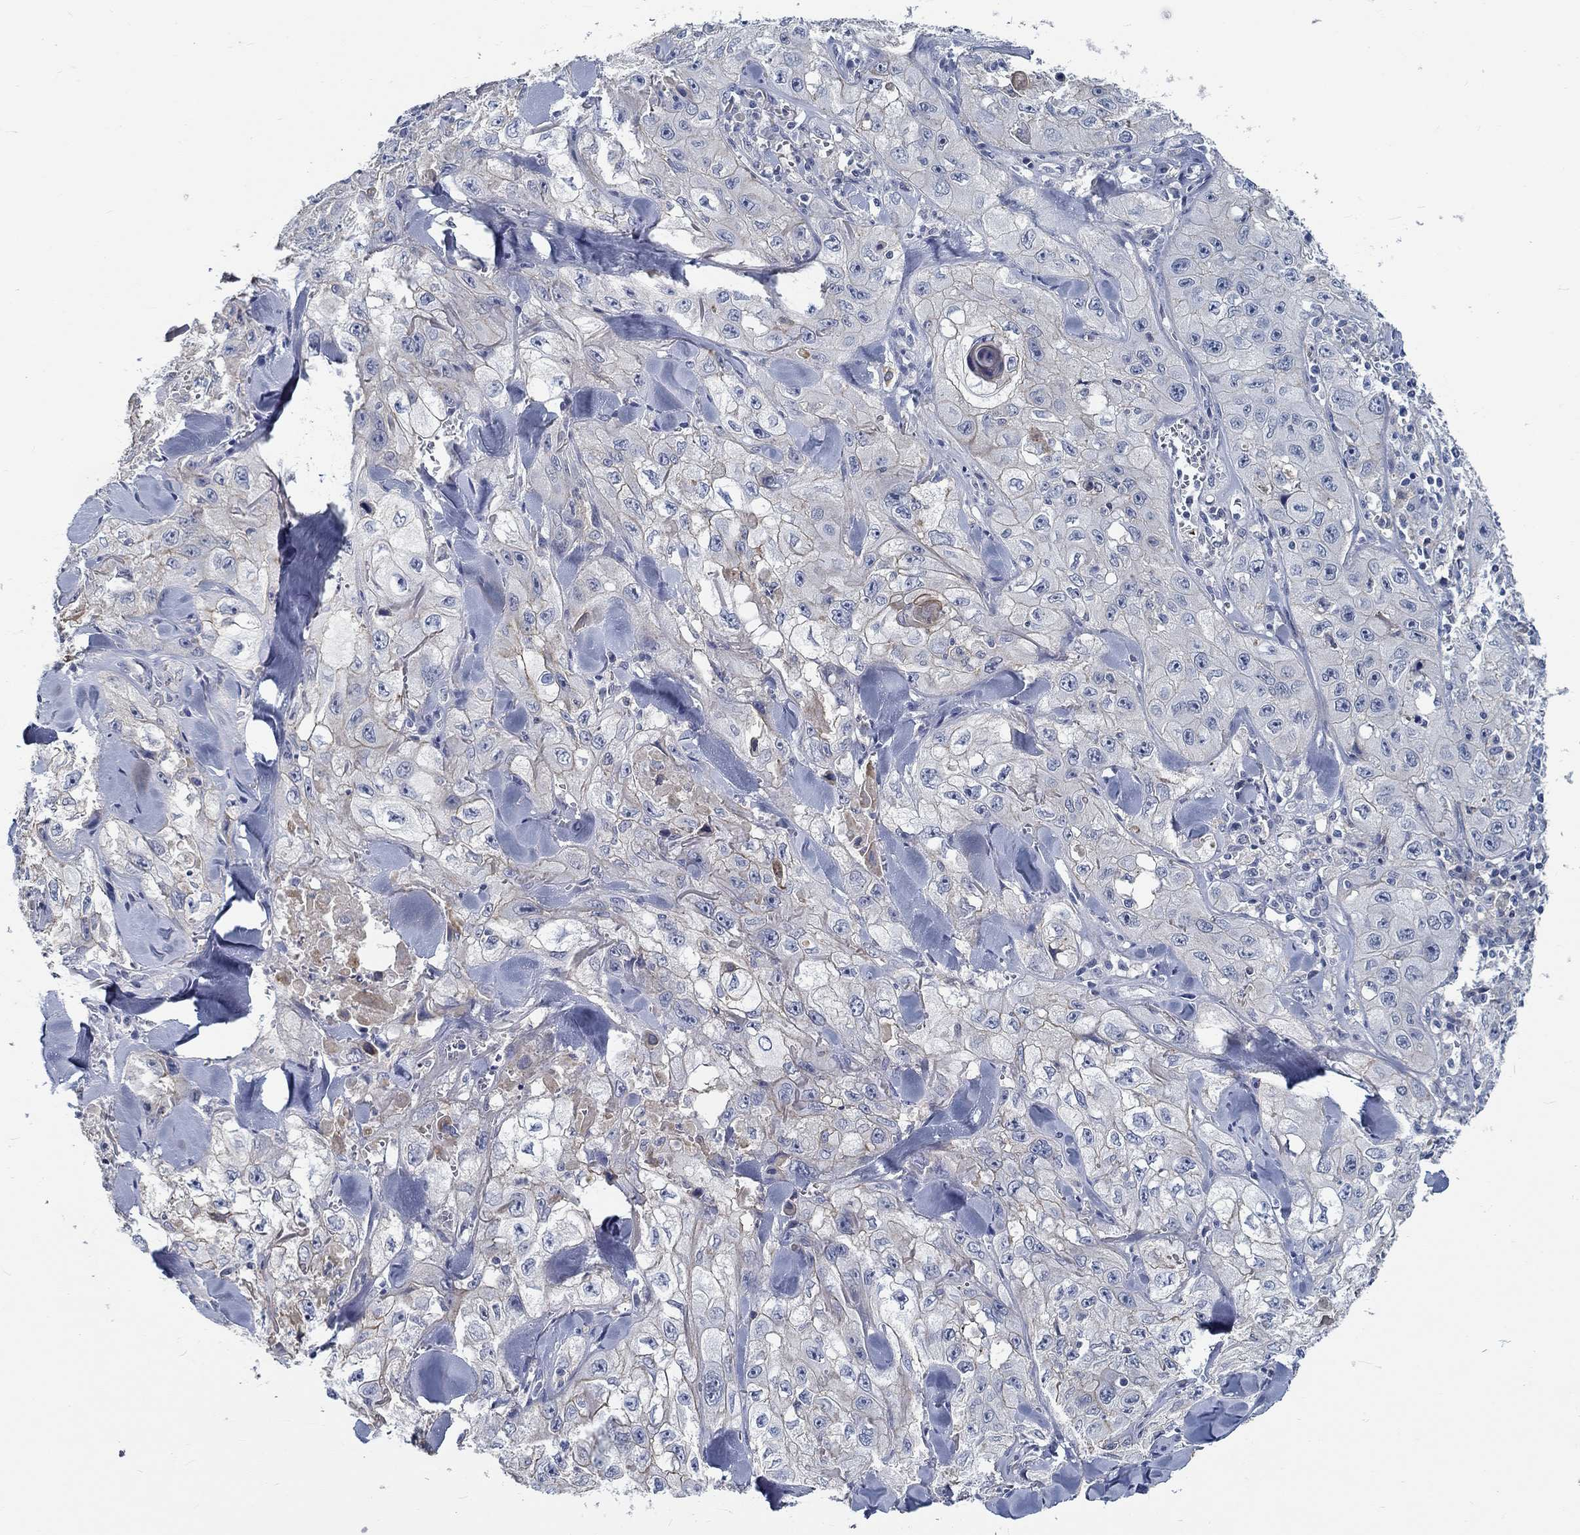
{"staining": {"intensity": "negative", "quantity": "none", "location": "none"}, "tissue": "skin cancer", "cell_type": "Tumor cells", "image_type": "cancer", "snomed": [{"axis": "morphology", "description": "Squamous cell carcinoma, NOS"}, {"axis": "topography", "description": "Skin"}, {"axis": "topography", "description": "Subcutis"}], "caption": "An IHC micrograph of skin cancer is shown. There is no staining in tumor cells of skin cancer.", "gene": "MYBPC1", "patient": {"sex": "male", "age": 73}}